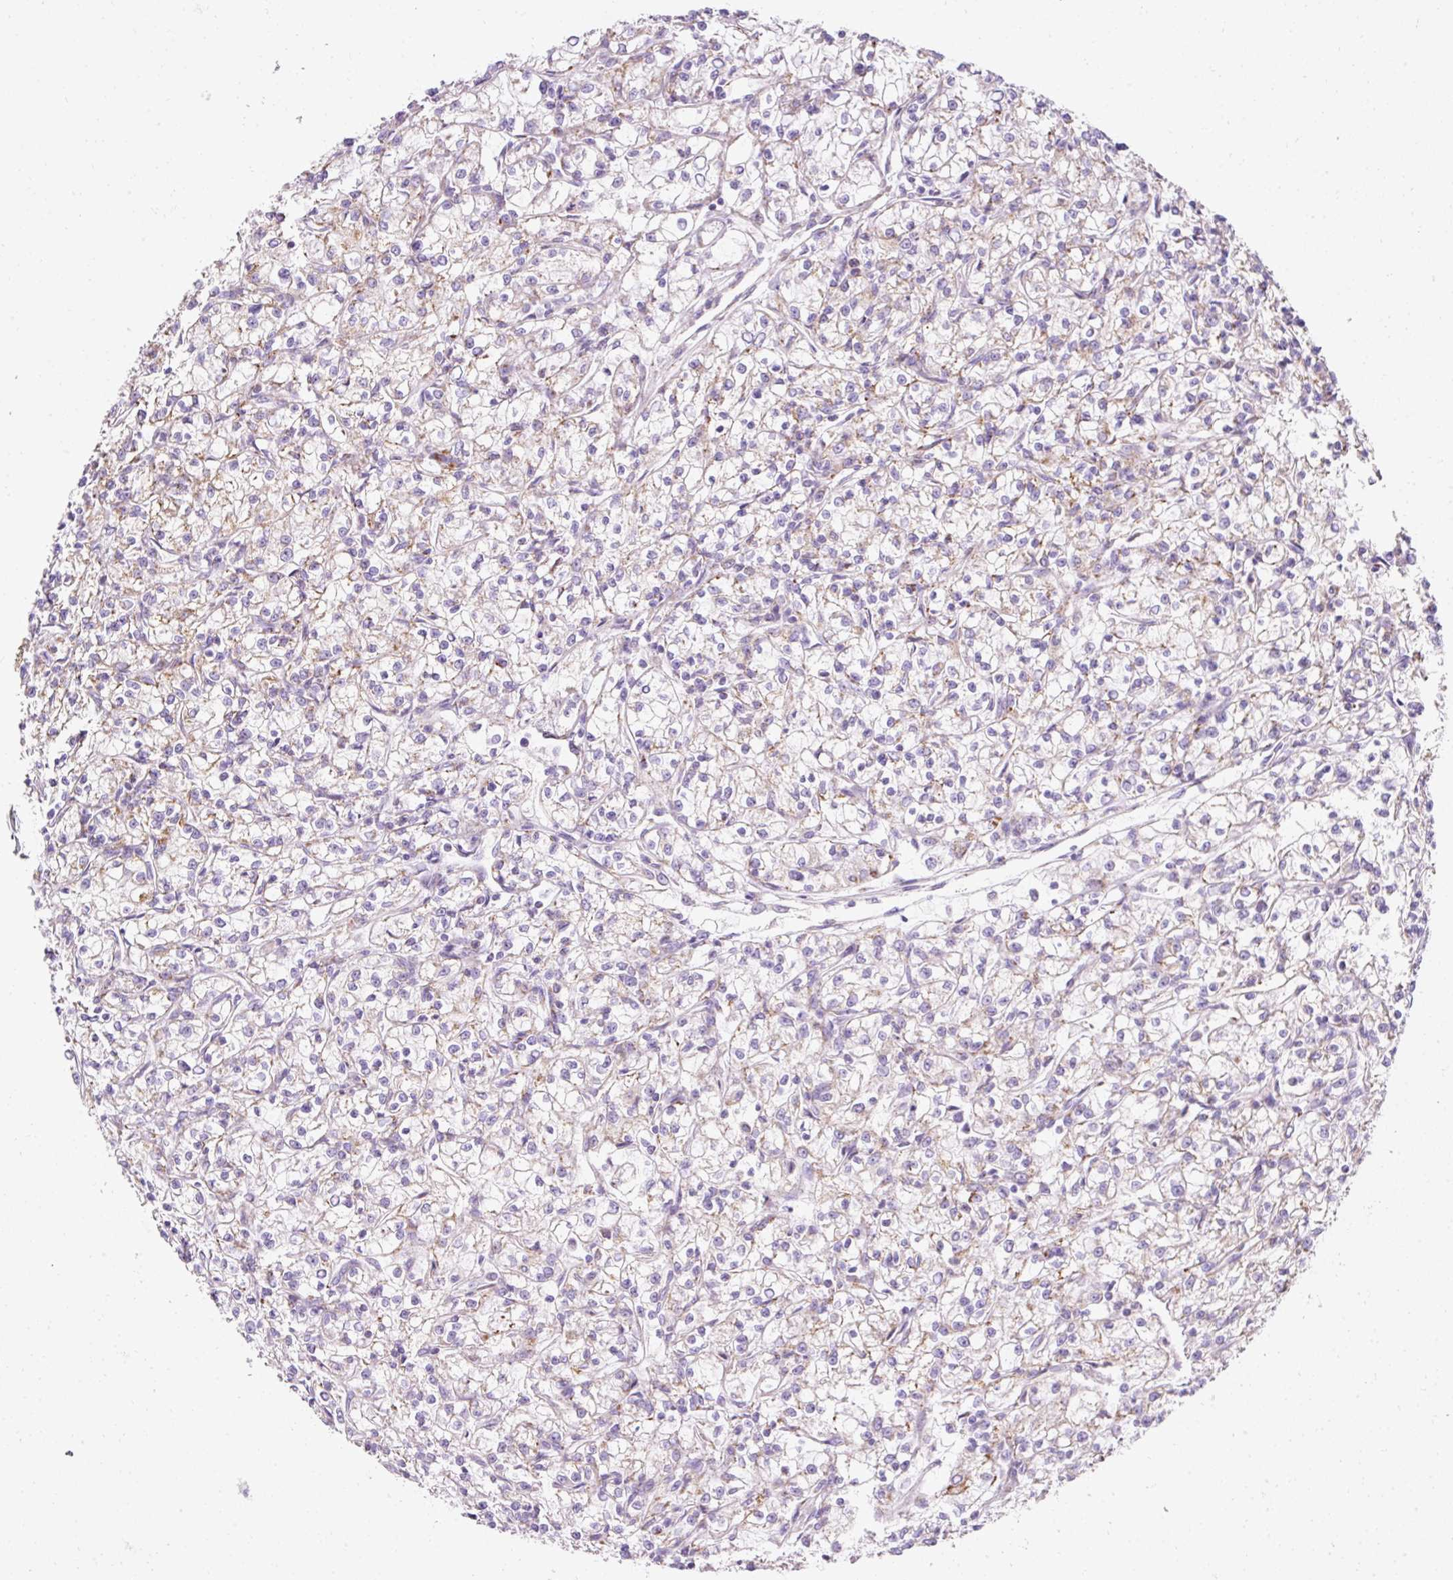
{"staining": {"intensity": "weak", "quantity": "25%-75%", "location": "cytoplasmic/membranous"}, "tissue": "renal cancer", "cell_type": "Tumor cells", "image_type": "cancer", "snomed": [{"axis": "morphology", "description": "Adenocarcinoma, NOS"}, {"axis": "topography", "description": "Kidney"}], "caption": "An IHC image of neoplastic tissue is shown. Protein staining in brown shows weak cytoplasmic/membranous positivity in adenocarcinoma (renal) within tumor cells.", "gene": "PLPP2", "patient": {"sex": "female", "age": 59}}